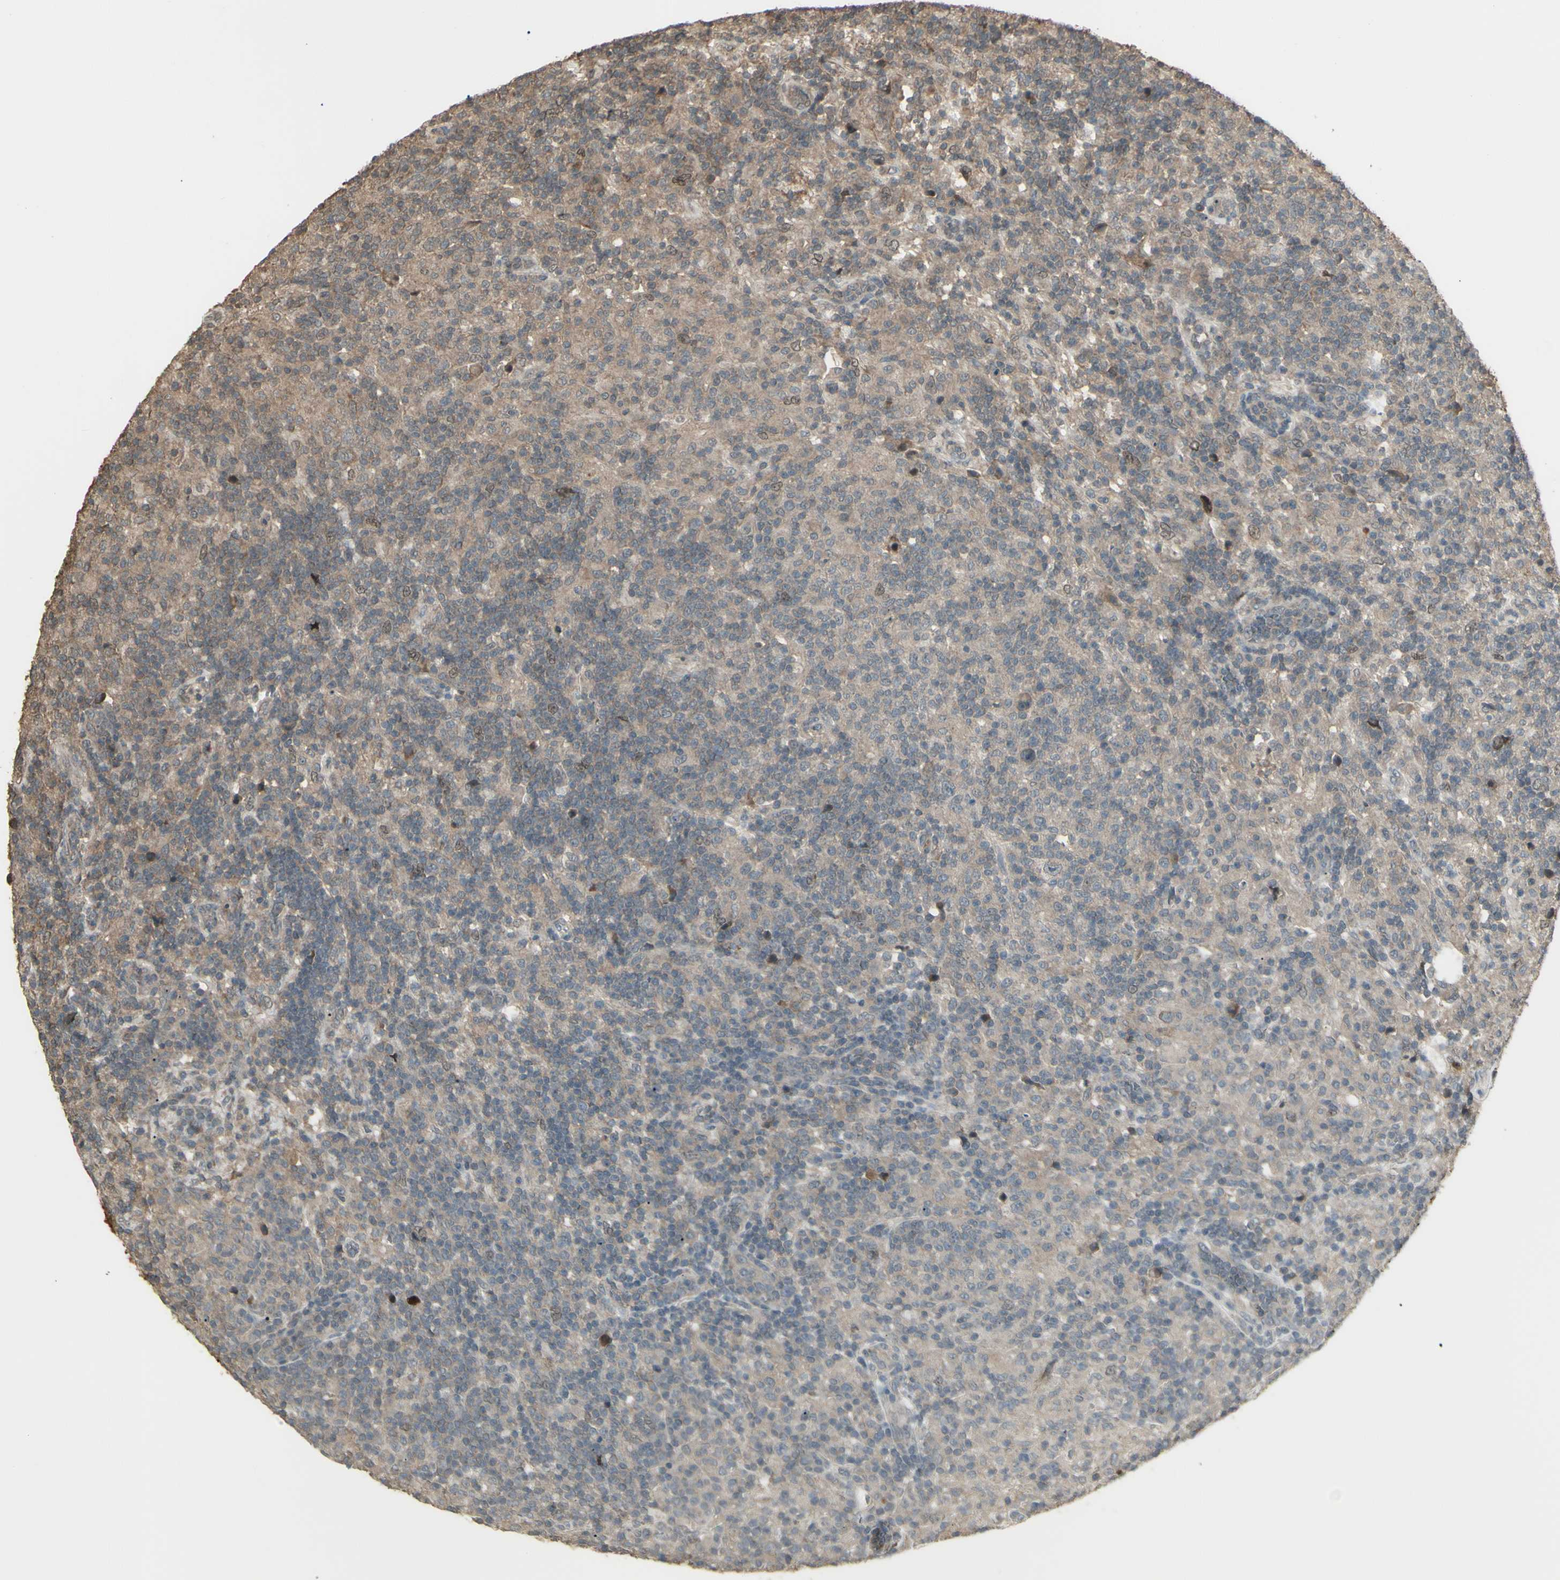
{"staining": {"intensity": "weak", "quantity": ">75%", "location": "cytoplasmic/membranous"}, "tissue": "lymphoma", "cell_type": "Tumor cells", "image_type": "cancer", "snomed": [{"axis": "morphology", "description": "Hodgkin's disease, NOS"}, {"axis": "topography", "description": "Lymph node"}], "caption": "Weak cytoplasmic/membranous expression is appreciated in approximately >75% of tumor cells in Hodgkin's disease.", "gene": "GNAS", "patient": {"sex": "male", "age": 70}}